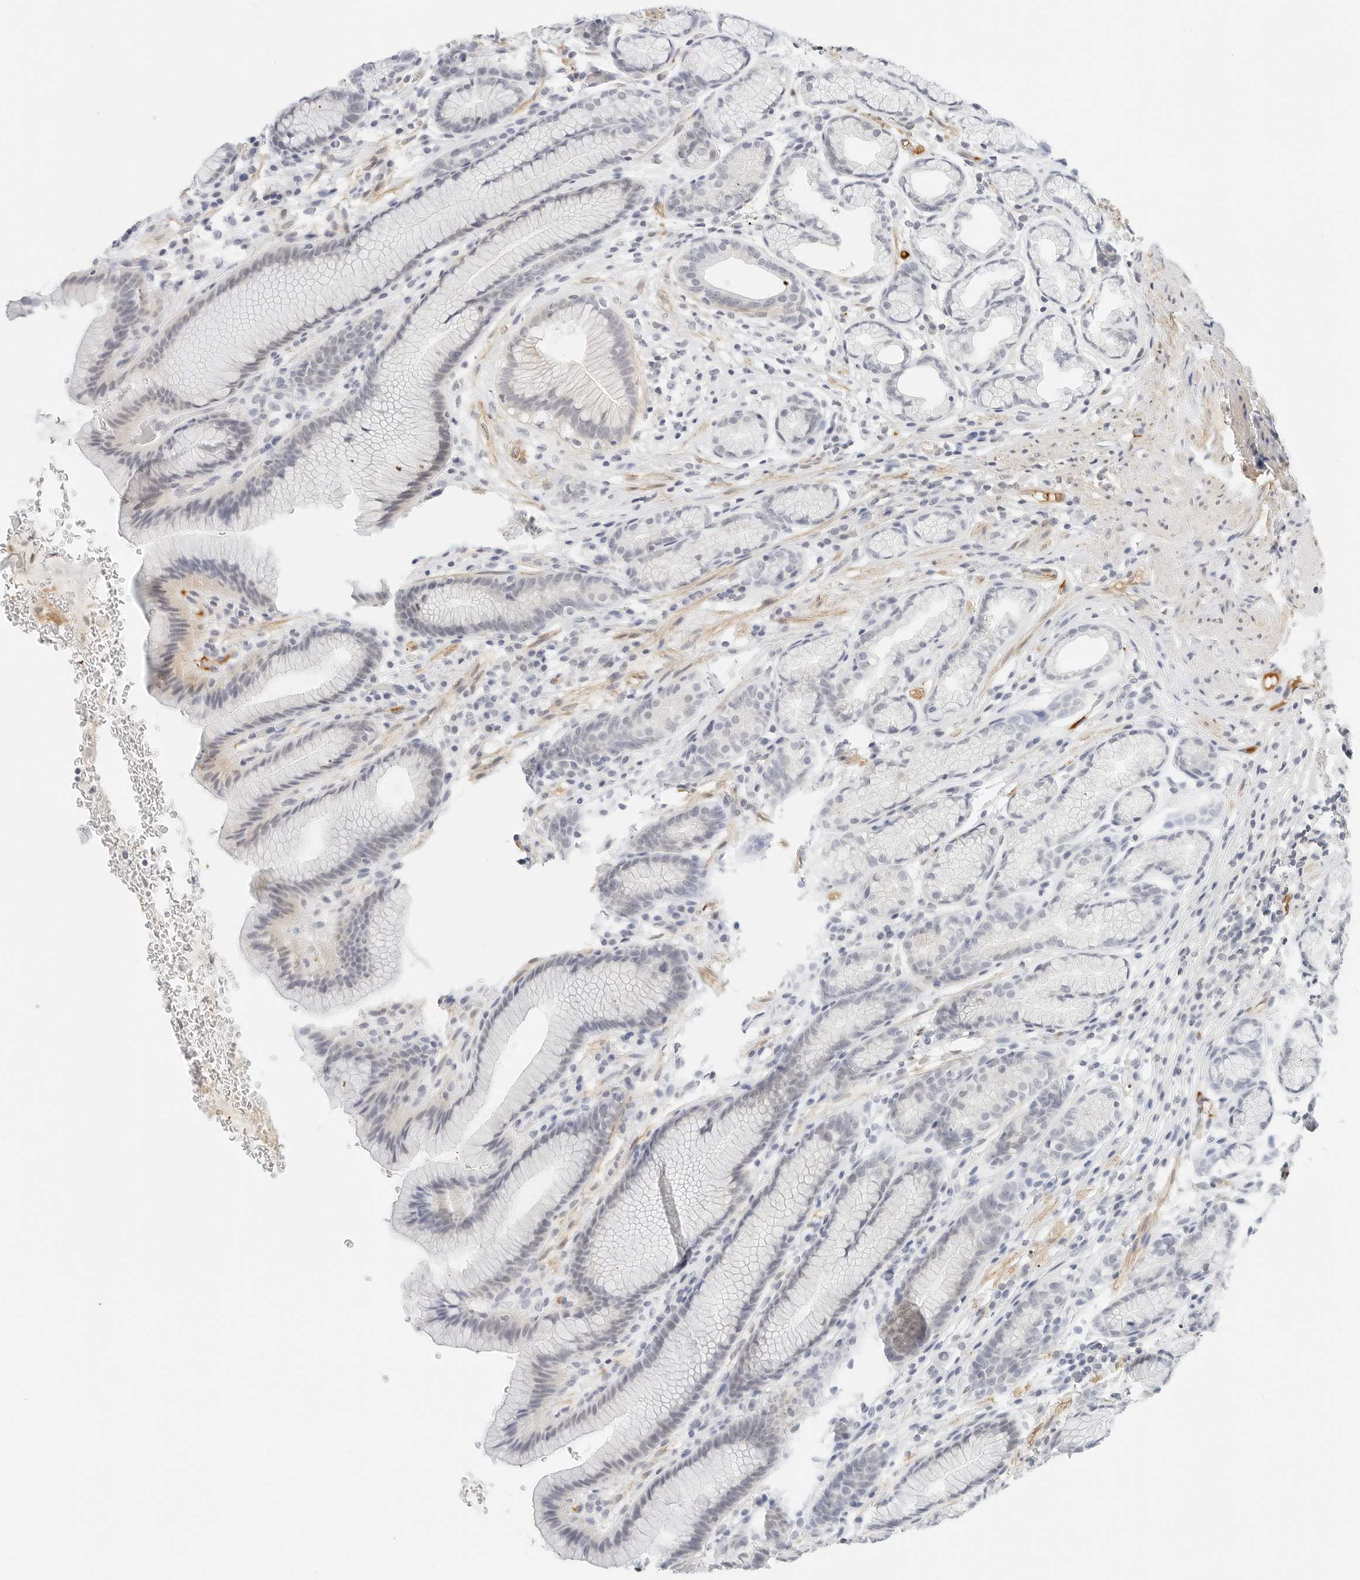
{"staining": {"intensity": "negative", "quantity": "none", "location": "none"}, "tissue": "stomach", "cell_type": "Glandular cells", "image_type": "normal", "snomed": [{"axis": "morphology", "description": "Normal tissue, NOS"}, {"axis": "topography", "description": "Stomach"}], "caption": "DAB (3,3'-diaminobenzidine) immunohistochemical staining of benign human stomach demonstrates no significant expression in glandular cells.", "gene": "PKDCC", "patient": {"sex": "male", "age": 42}}